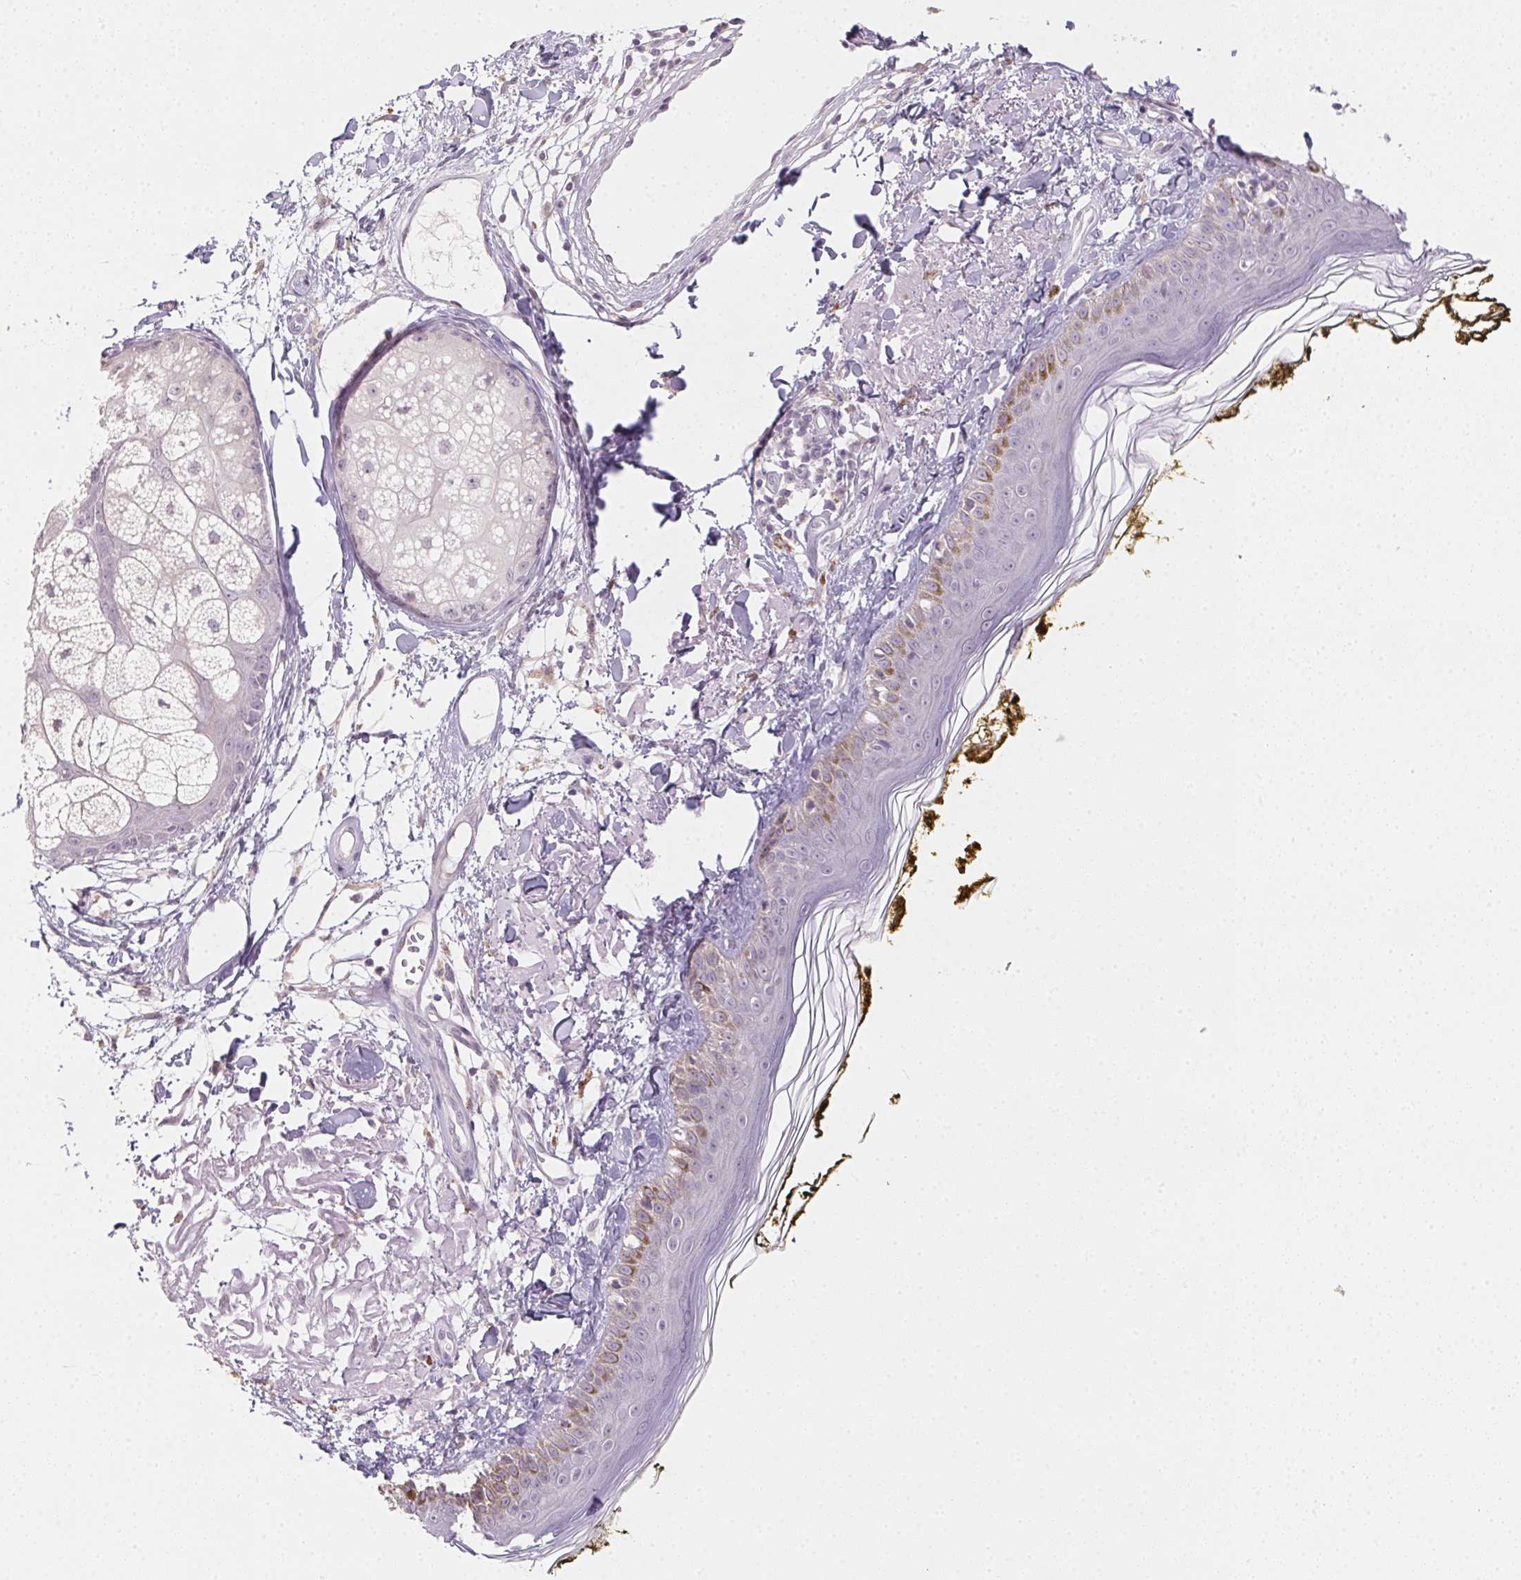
{"staining": {"intensity": "negative", "quantity": "none", "location": "none"}, "tissue": "skin", "cell_type": "Fibroblasts", "image_type": "normal", "snomed": [{"axis": "morphology", "description": "Normal tissue, NOS"}, {"axis": "topography", "description": "Skin"}], "caption": "This is a photomicrograph of IHC staining of benign skin, which shows no staining in fibroblasts. (DAB (3,3'-diaminobenzidine) IHC with hematoxylin counter stain).", "gene": "SLC6A18", "patient": {"sex": "male", "age": 76}}